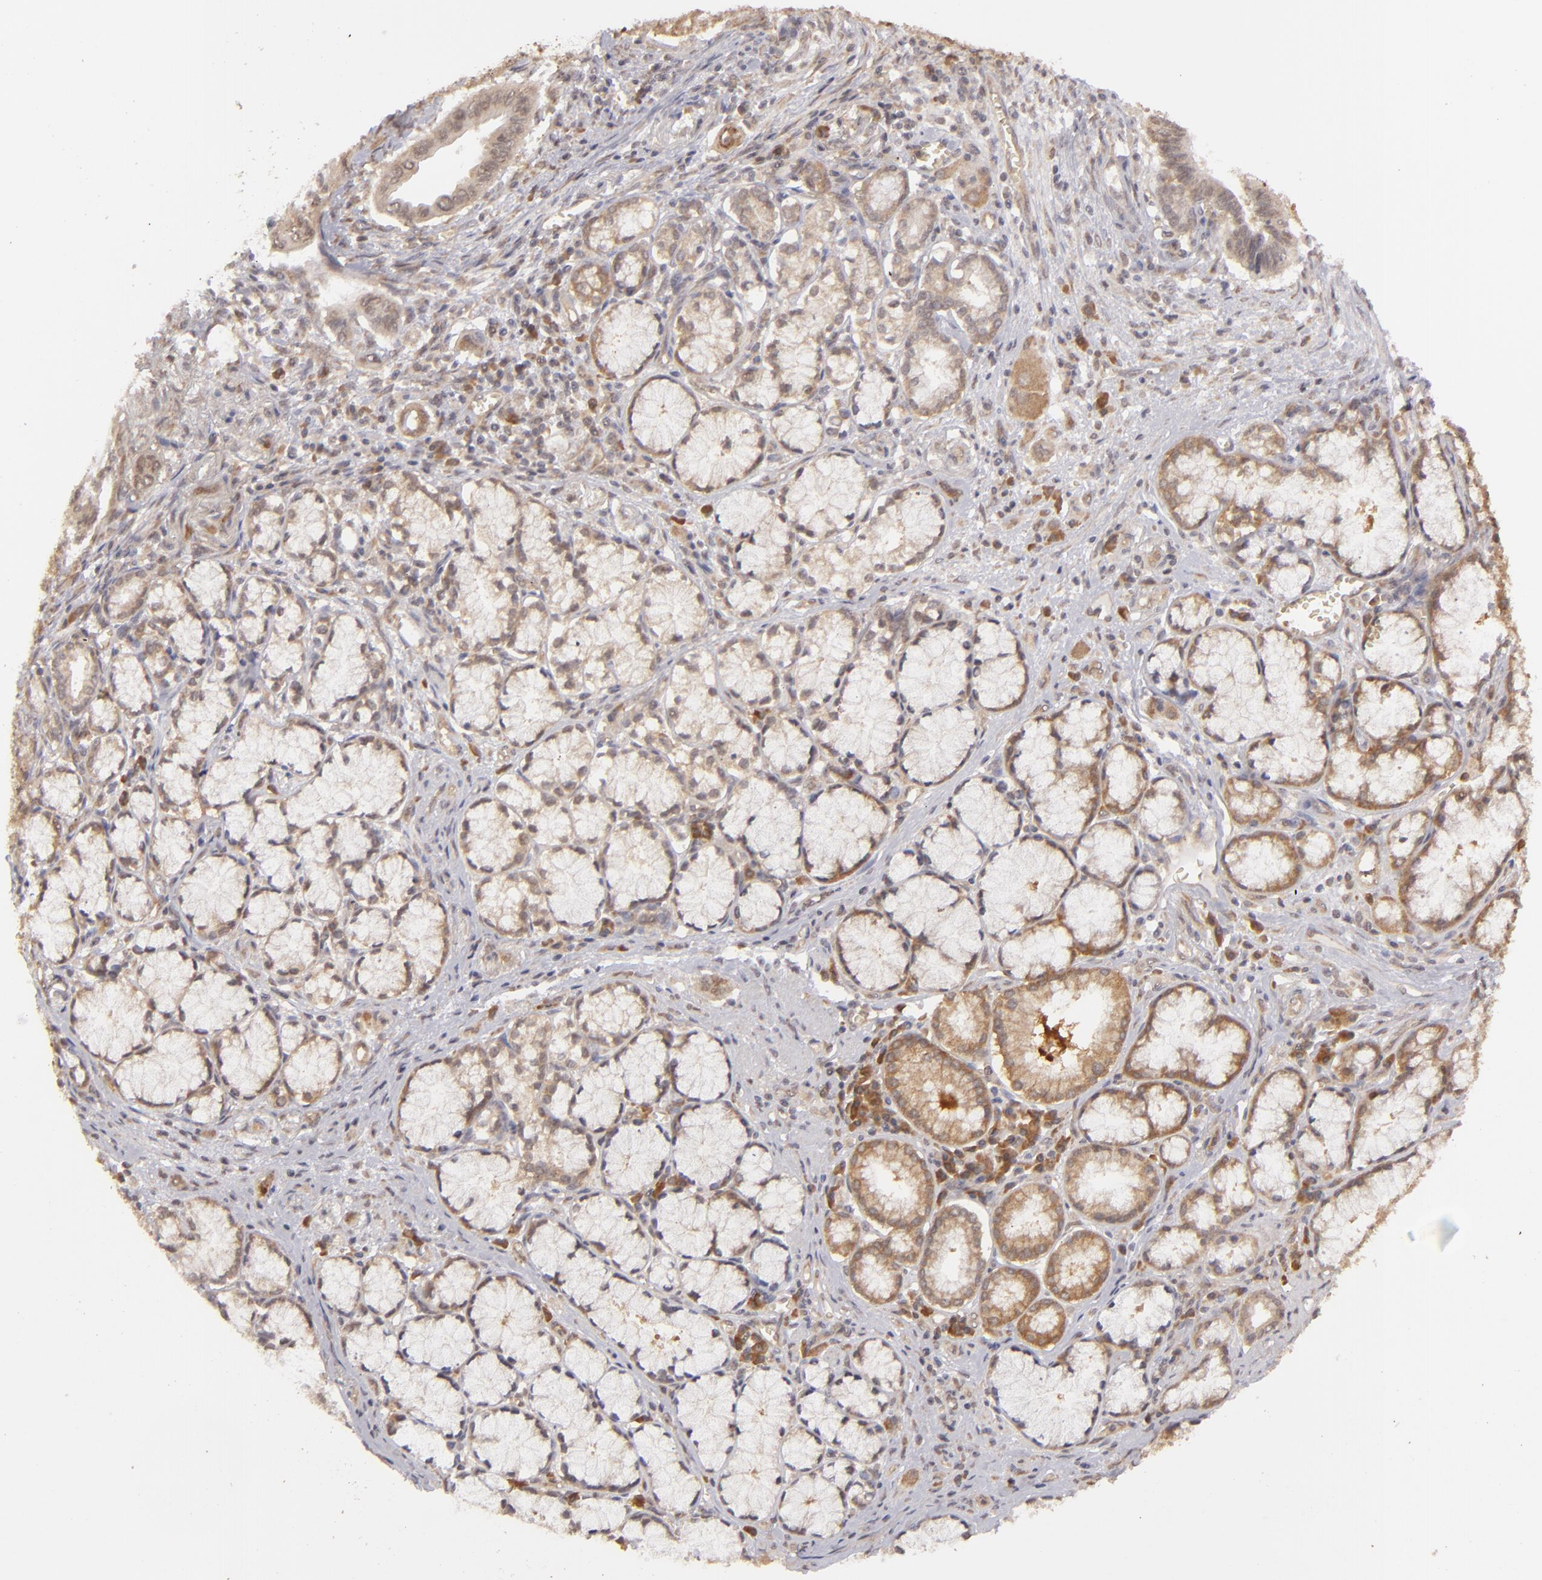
{"staining": {"intensity": "moderate", "quantity": ">75%", "location": "cytoplasmic/membranous"}, "tissue": "pancreatic cancer", "cell_type": "Tumor cells", "image_type": "cancer", "snomed": [{"axis": "morphology", "description": "Adenocarcinoma, NOS"}, {"axis": "topography", "description": "Pancreas"}], "caption": "This photomicrograph displays immunohistochemistry (IHC) staining of human pancreatic adenocarcinoma, with medium moderate cytoplasmic/membranous positivity in approximately >75% of tumor cells.", "gene": "MAPK3", "patient": {"sex": "male", "age": 77}}